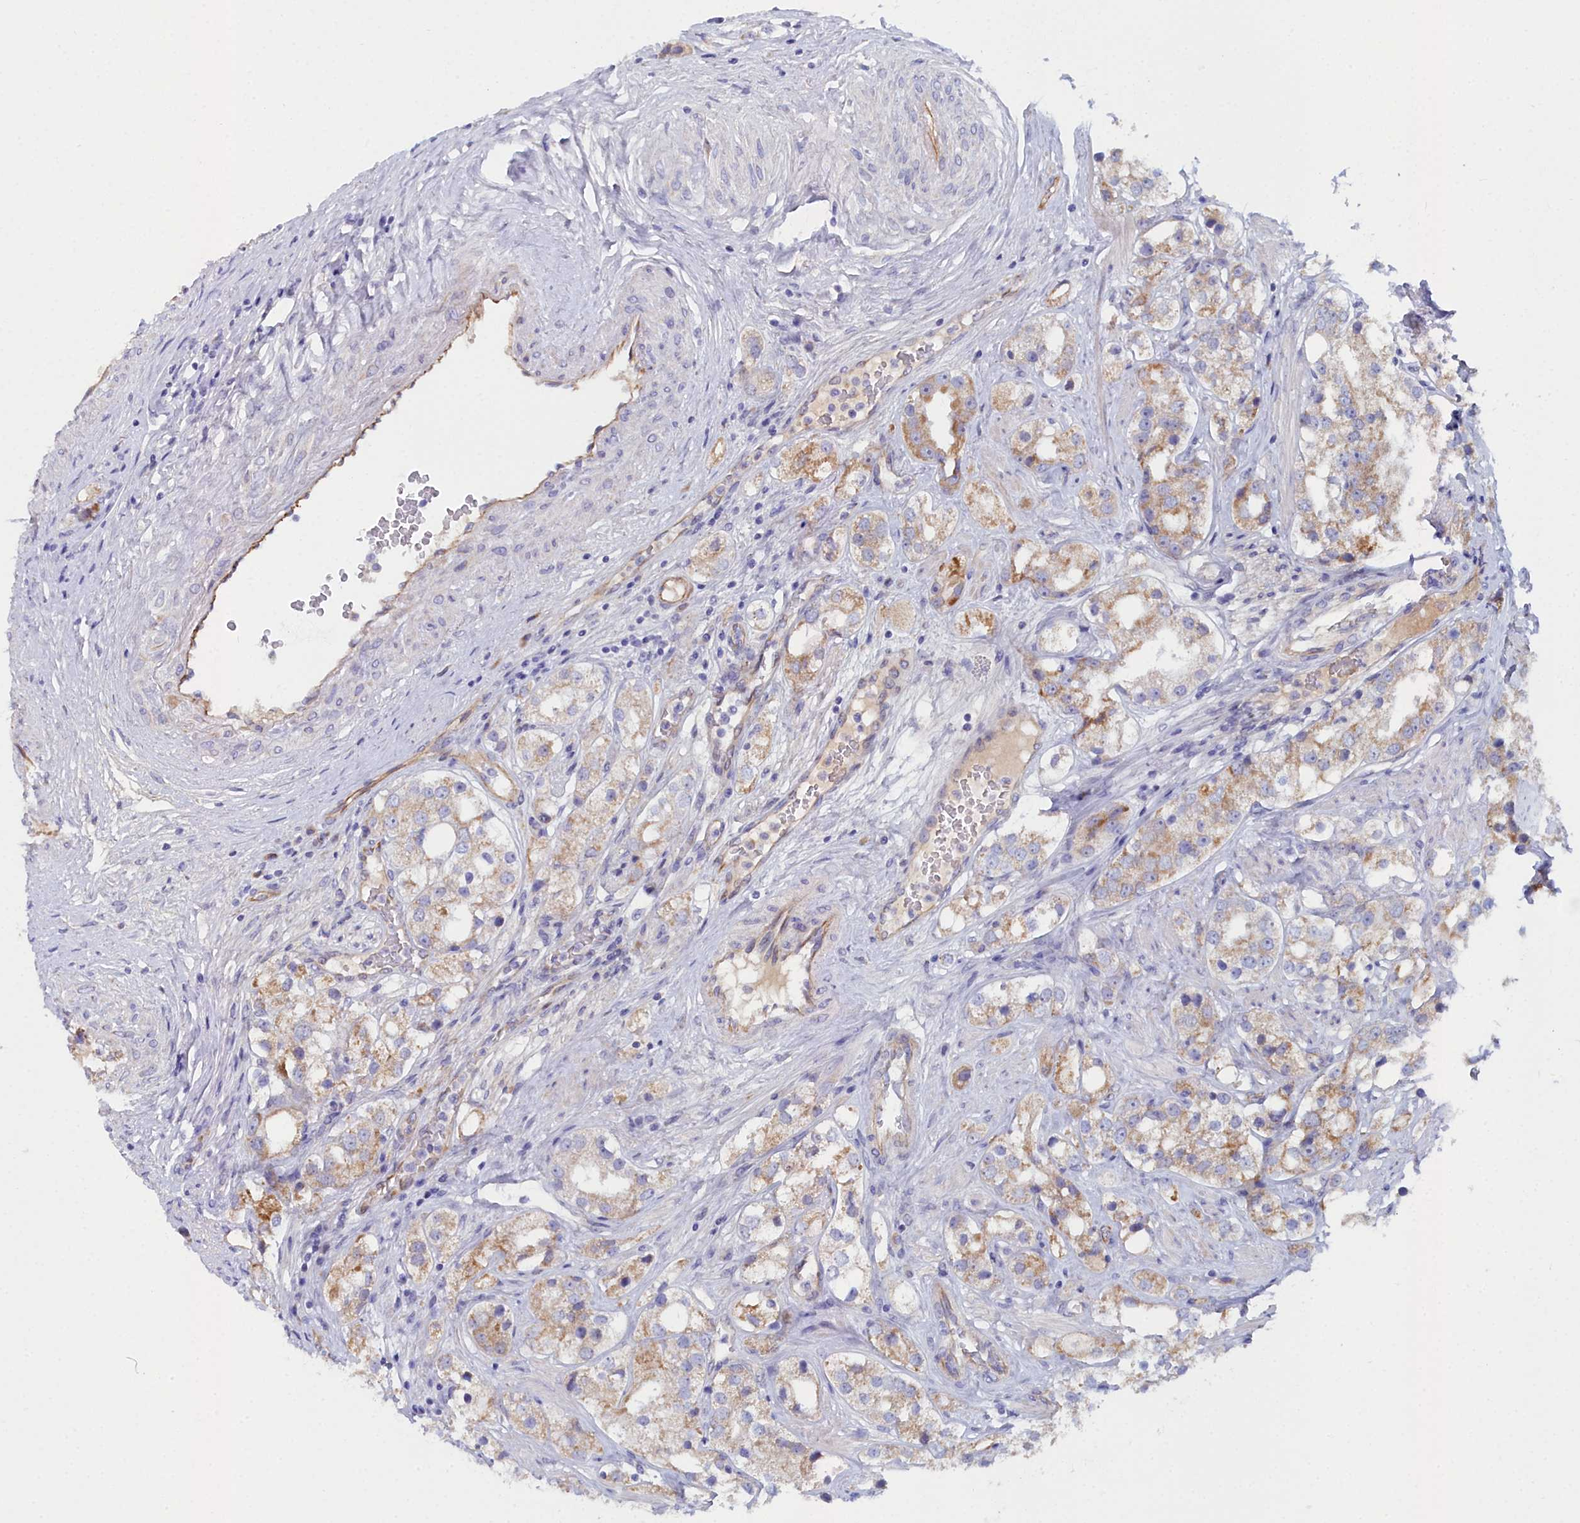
{"staining": {"intensity": "moderate", "quantity": ">75%", "location": "cytoplasmic/membranous"}, "tissue": "prostate cancer", "cell_type": "Tumor cells", "image_type": "cancer", "snomed": [{"axis": "morphology", "description": "Adenocarcinoma, NOS"}, {"axis": "topography", "description": "Prostate"}], "caption": "This is a histology image of IHC staining of adenocarcinoma (prostate), which shows moderate staining in the cytoplasmic/membranous of tumor cells.", "gene": "SLC49A3", "patient": {"sex": "male", "age": 79}}